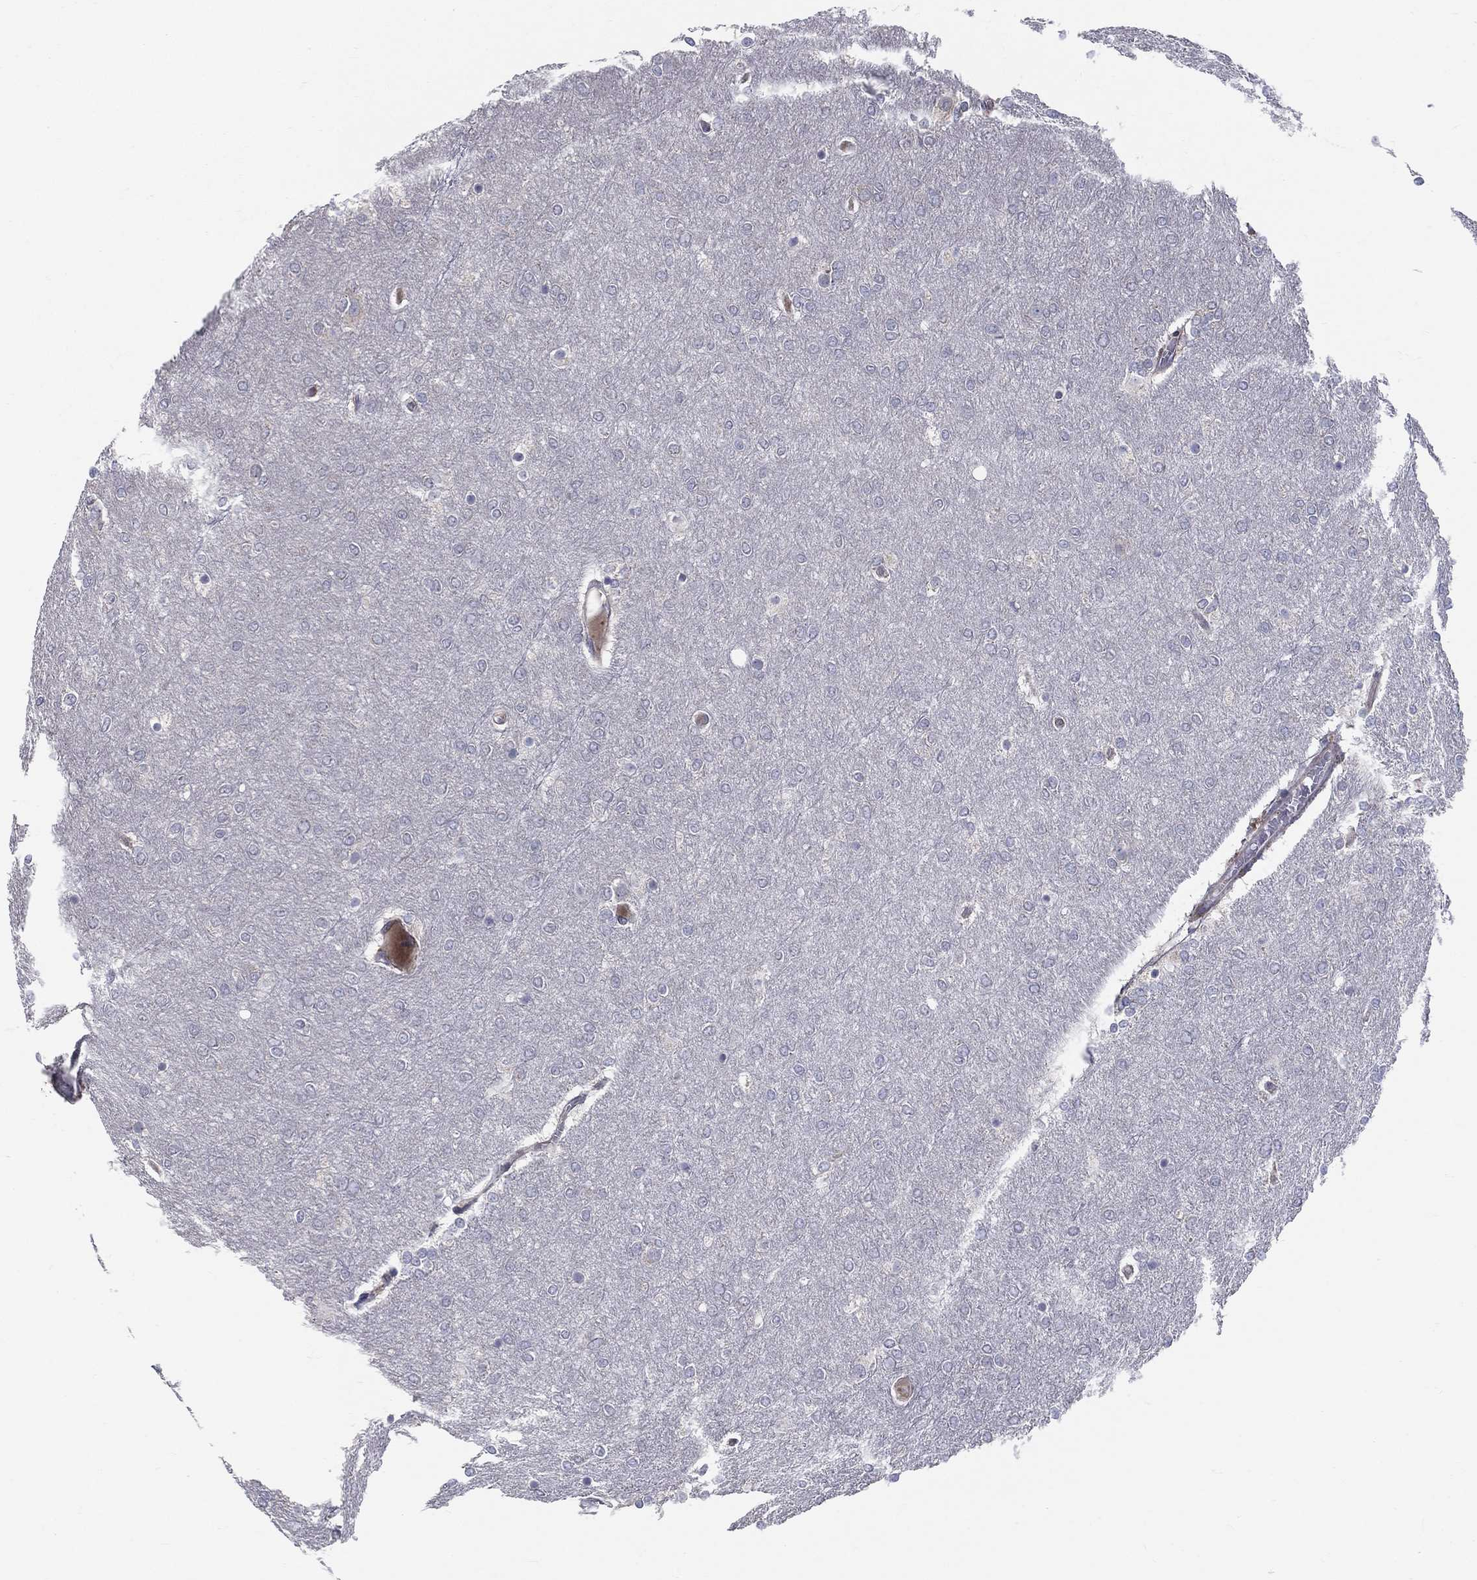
{"staining": {"intensity": "negative", "quantity": "none", "location": "none"}, "tissue": "glioma", "cell_type": "Tumor cells", "image_type": "cancer", "snomed": [{"axis": "morphology", "description": "Glioma, malignant, High grade"}, {"axis": "topography", "description": "Brain"}], "caption": "Glioma was stained to show a protein in brown. There is no significant positivity in tumor cells. (Stains: DAB IHC with hematoxylin counter stain, Microscopy: brightfield microscopy at high magnification).", "gene": "POMZP3", "patient": {"sex": "female", "age": 61}}